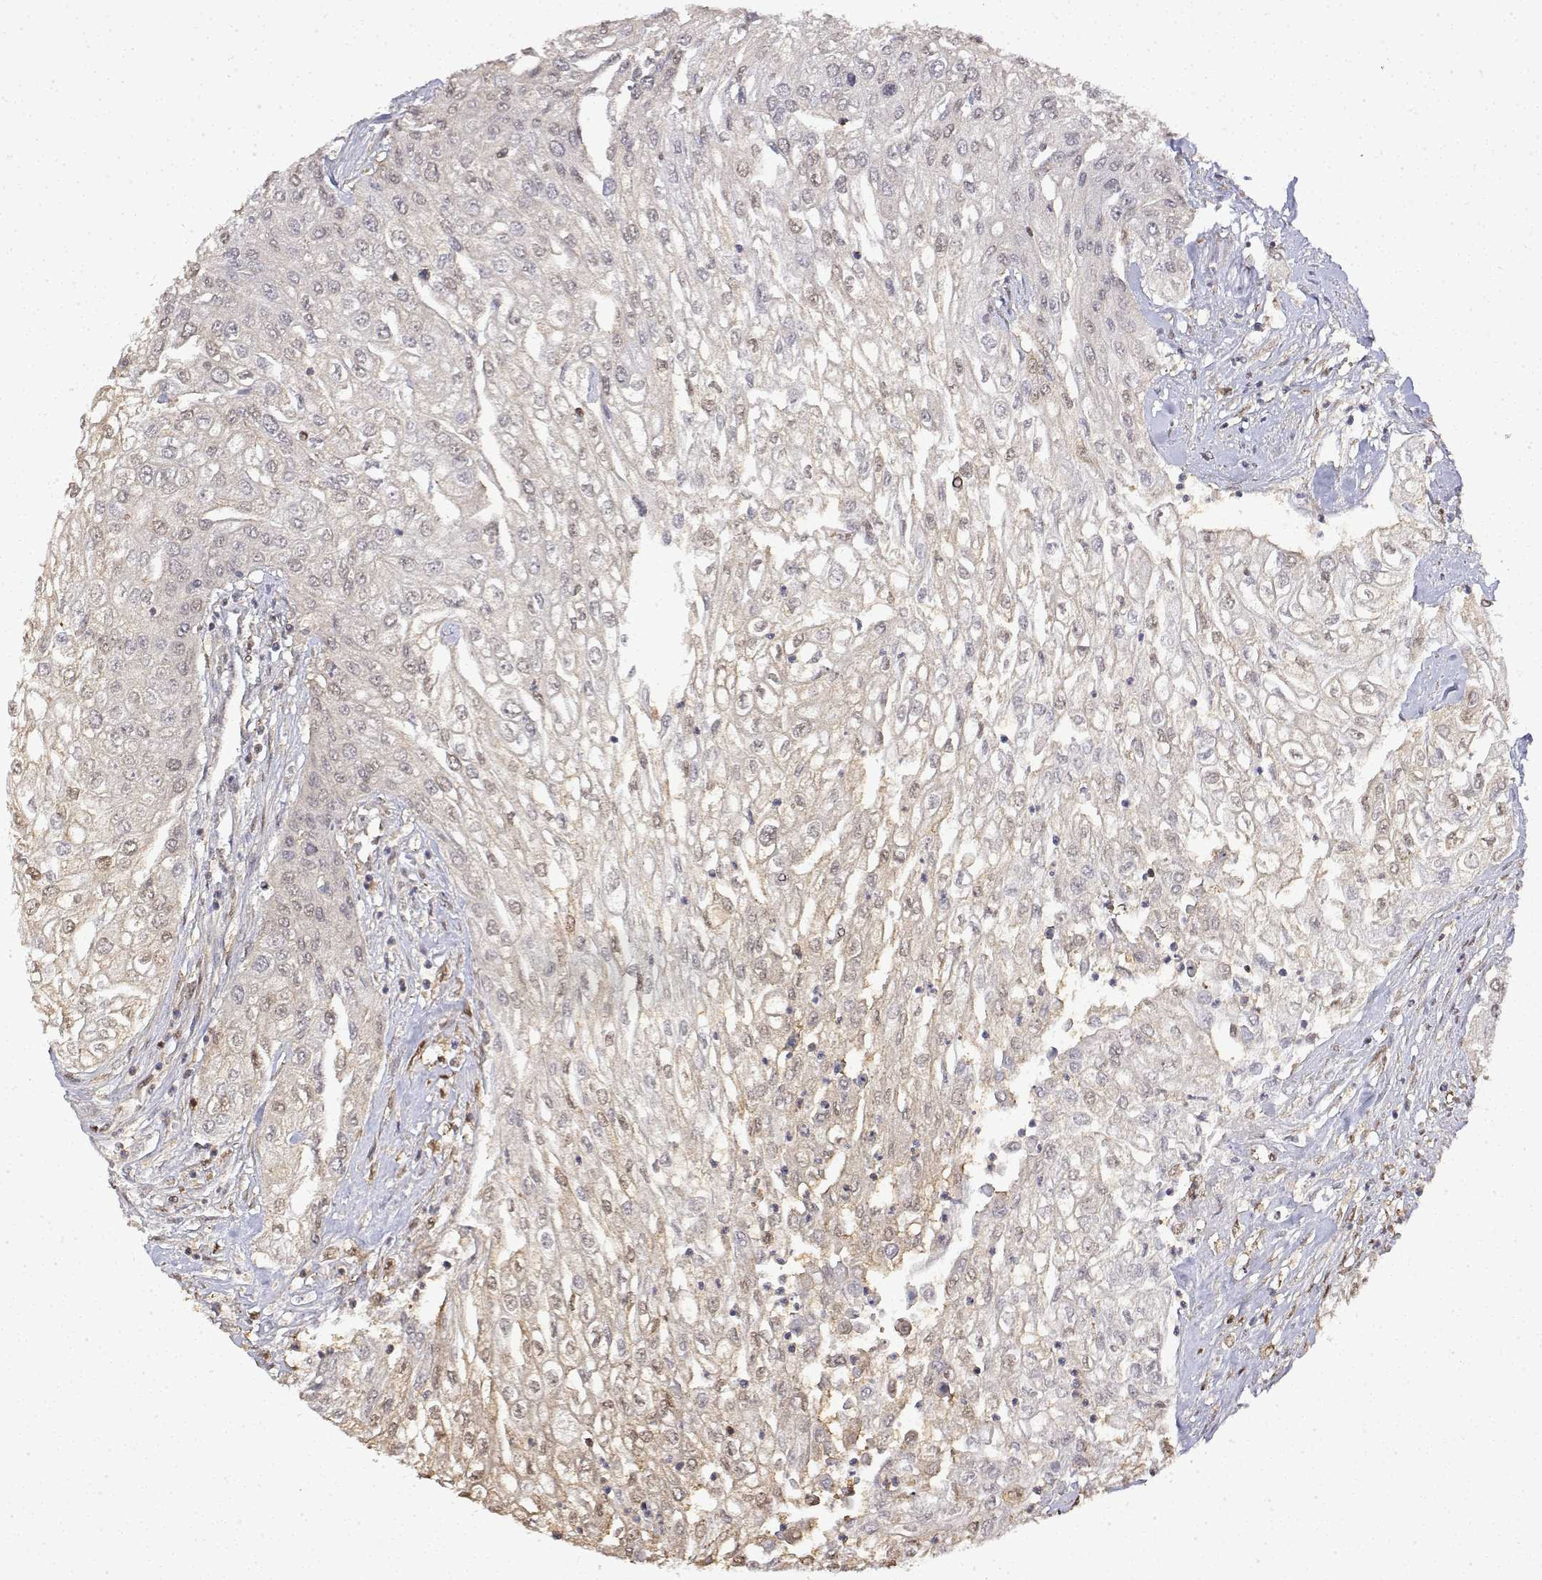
{"staining": {"intensity": "negative", "quantity": "none", "location": "none"}, "tissue": "urothelial cancer", "cell_type": "Tumor cells", "image_type": "cancer", "snomed": [{"axis": "morphology", "description": "Urothelial carcinoma, High grade"}, {"axis": "topography", "description": "Urinary bladder"}], "caption": "High power microscopy image of an IHC micrograph of high-grade urothelial carcinoma, revealing no significant staining in tumor cells.", "gene": "TPI1", "patient": {"sex": "male", "age": 62}}